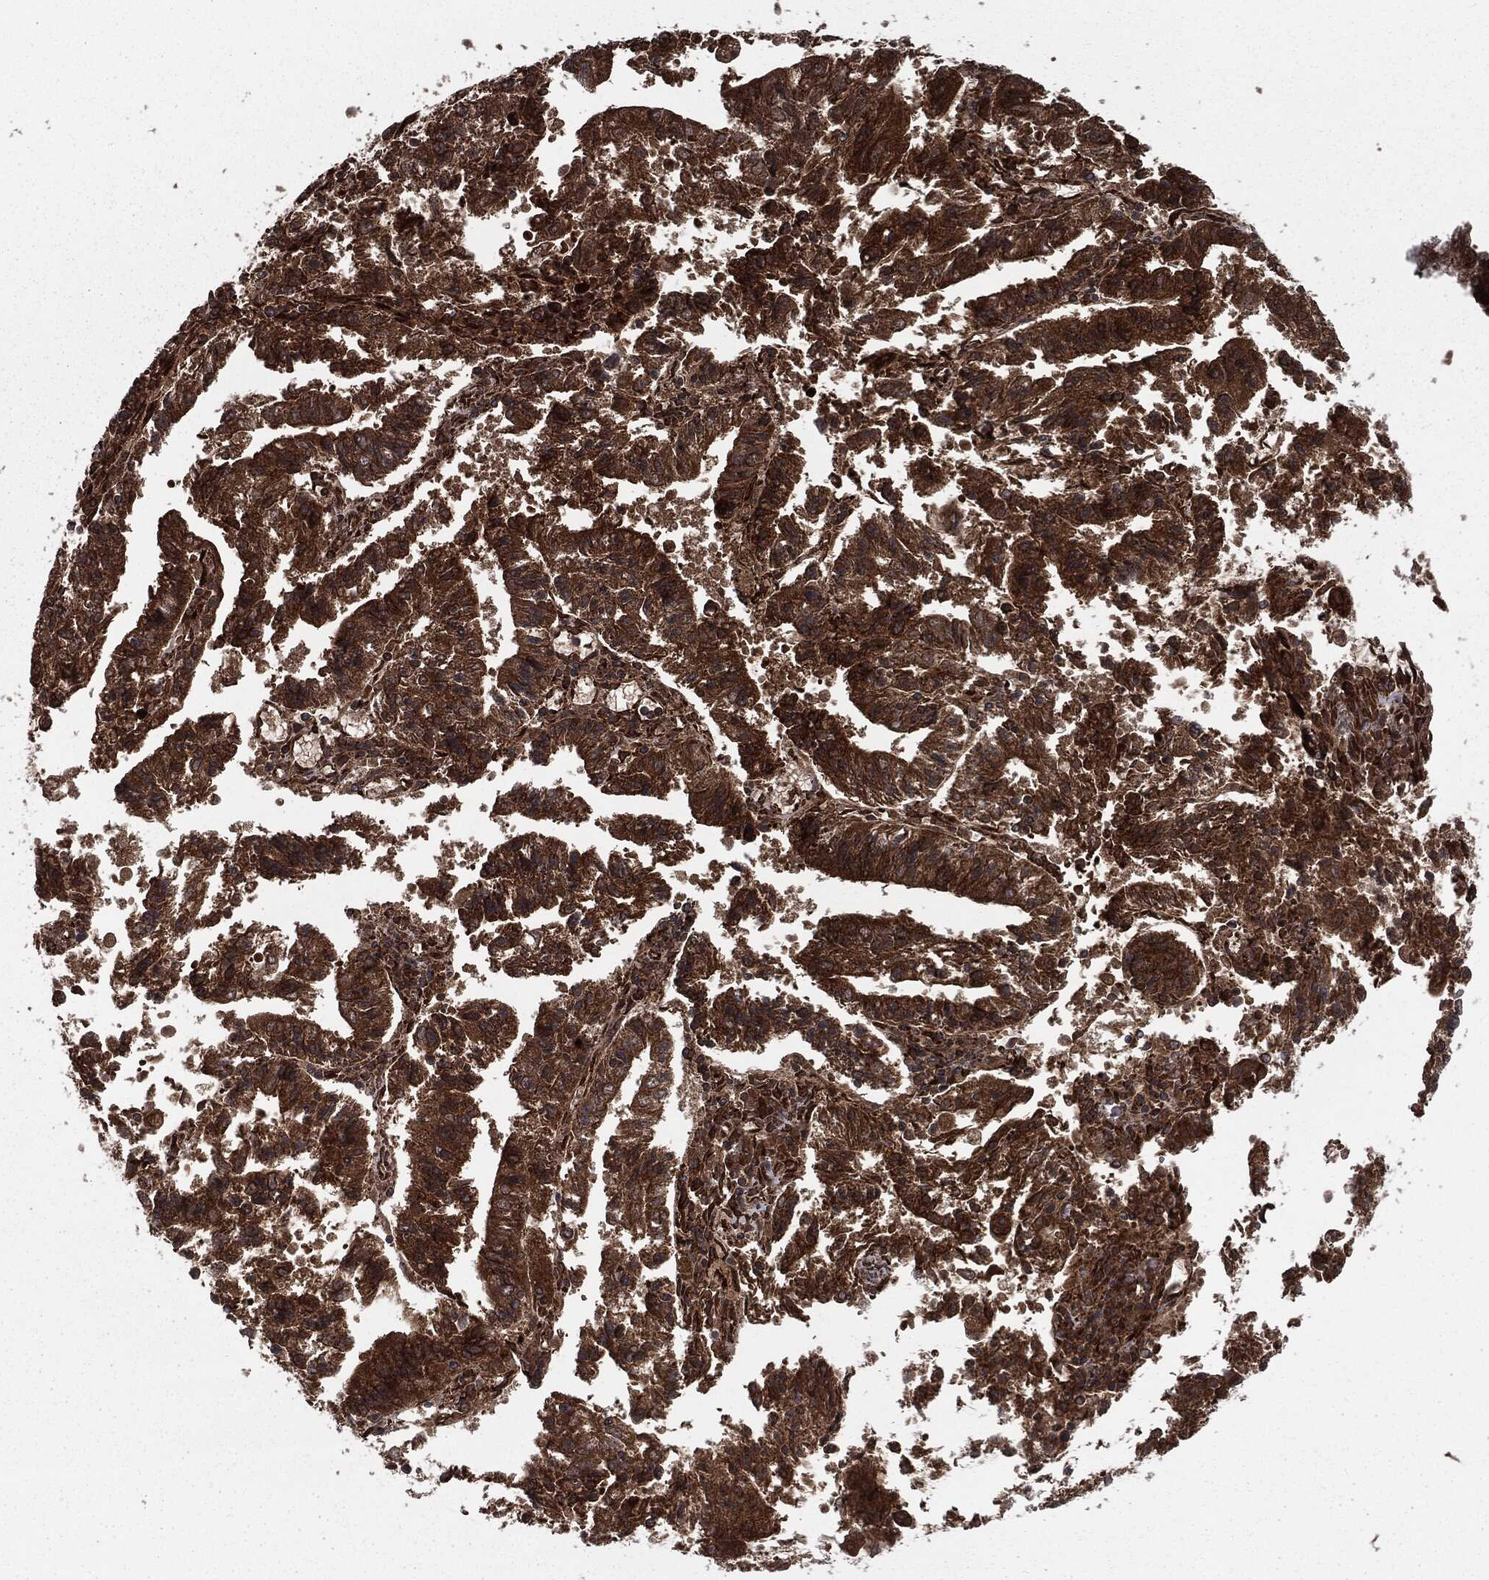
{"staining": {"intensity": "strong", "quantity": ">75%", "location": "cytoplasmic/membranous"}, "tissue": "endometrial cancer", "cell_type": "Tumor cells", "image_type": "cancer", "snomed": [{"axis": "morphology", "description": "Adenocarcinoma, NOS"}, {"axis": "topography", "description": "Endometrium"}], "caption": "Brown immunohistochemical staining in human endometrial cancer (adenocarcinoma) displays strong cytoplasmic/membranous positivity in approximately >75% of tumor cells. (DAB (3,3'-diaminobenzidine) IHC, brown staining for protein, blue staining for nuclei).", "gene": "RANBP9", "patient": {"sex": "female", "age": 82}}